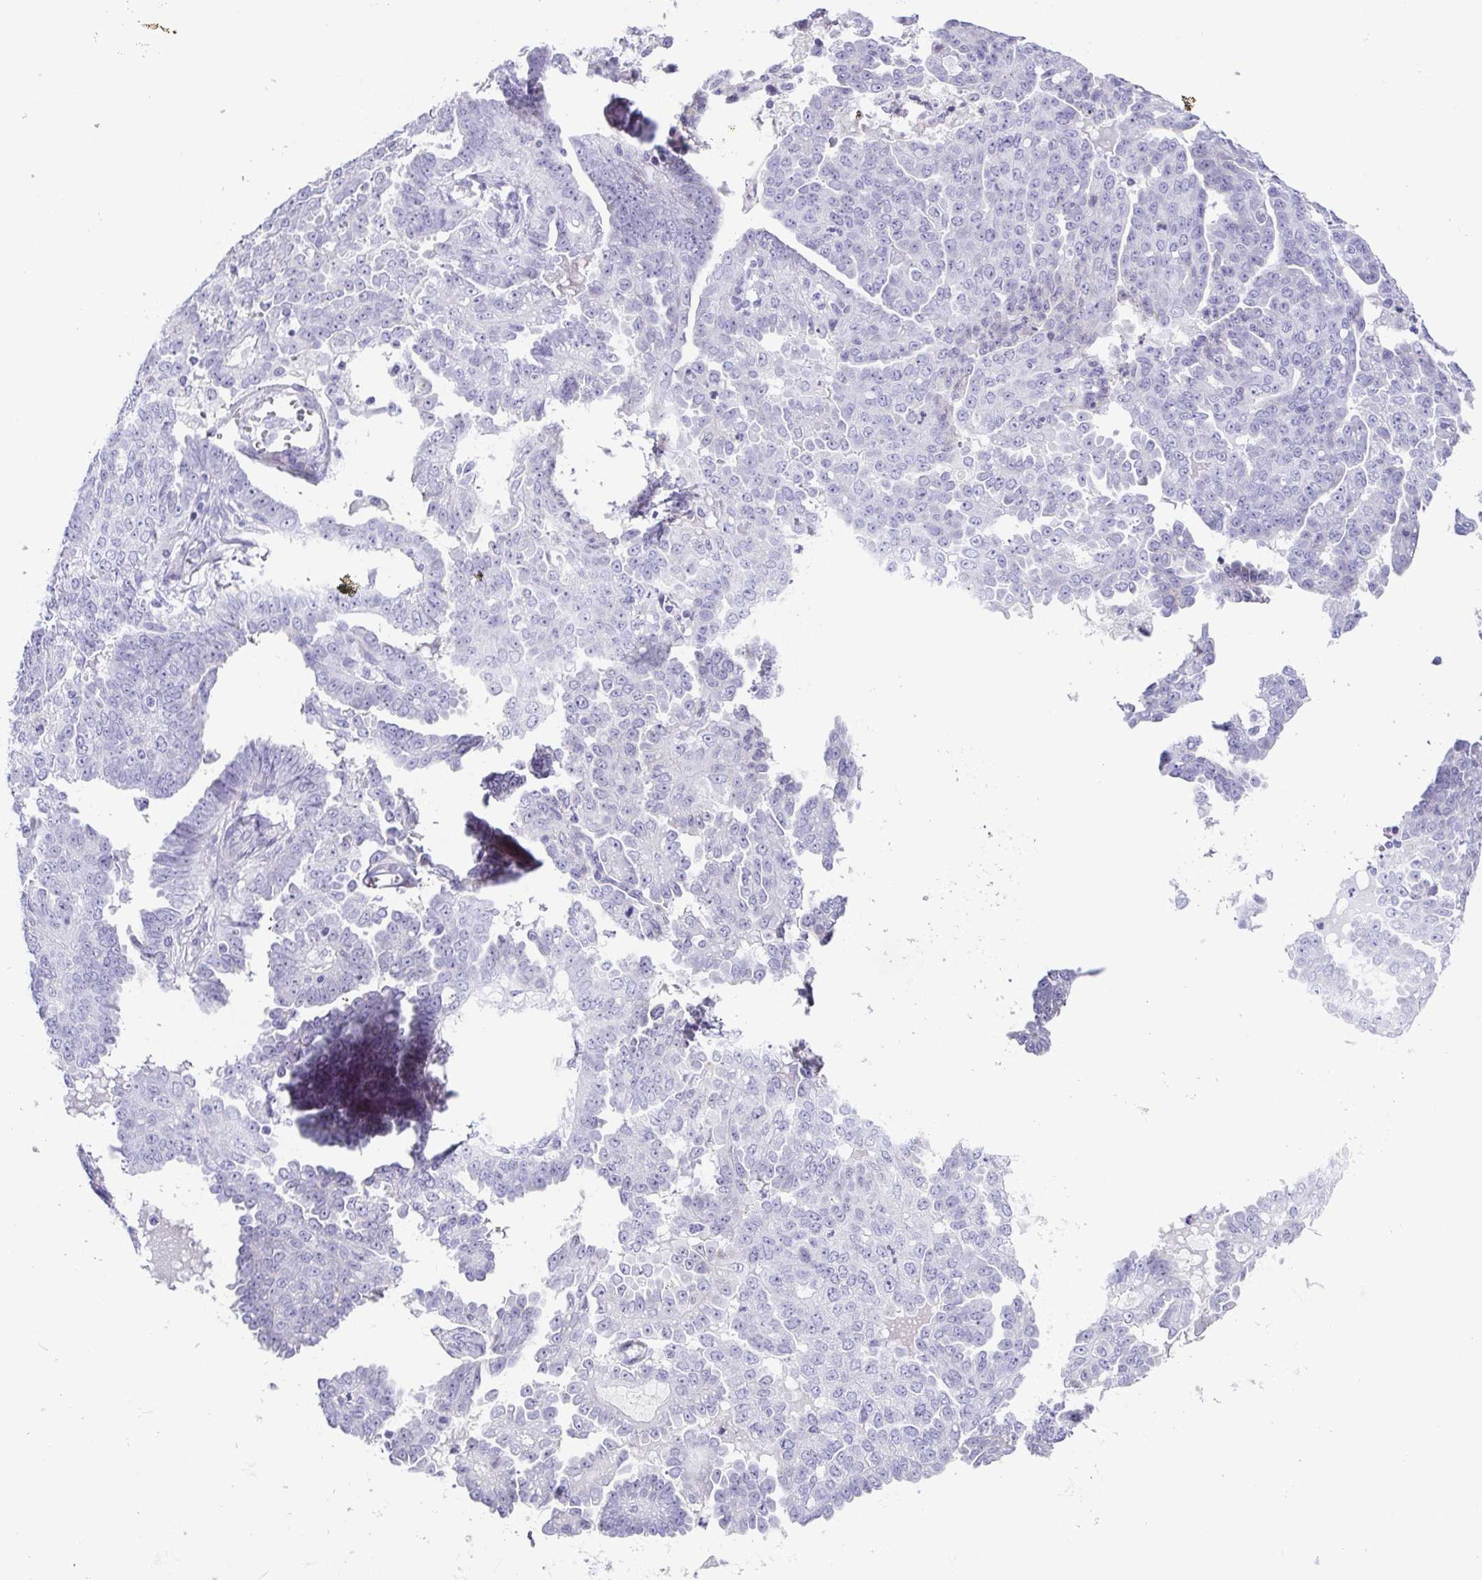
{"staining": {"intensity": "negative", "quantity": "none", "location": "none"}, "tissue": "ovarian cancer", "cell_type": "Tumor cells", "image_type": "cancer", "snomed": [{"axis": "morphology", "description": "Cystadenocarcinoma, serous, NOS"}, {"axis": "topography", "description": "Ovary"}], "caption": "The micrograph displays no staining of tumor cells in ovarian cancer (serous cystadenocarcinoma).", "gene": "TEX19", "patient": {"sex": "female", "age": 71}}